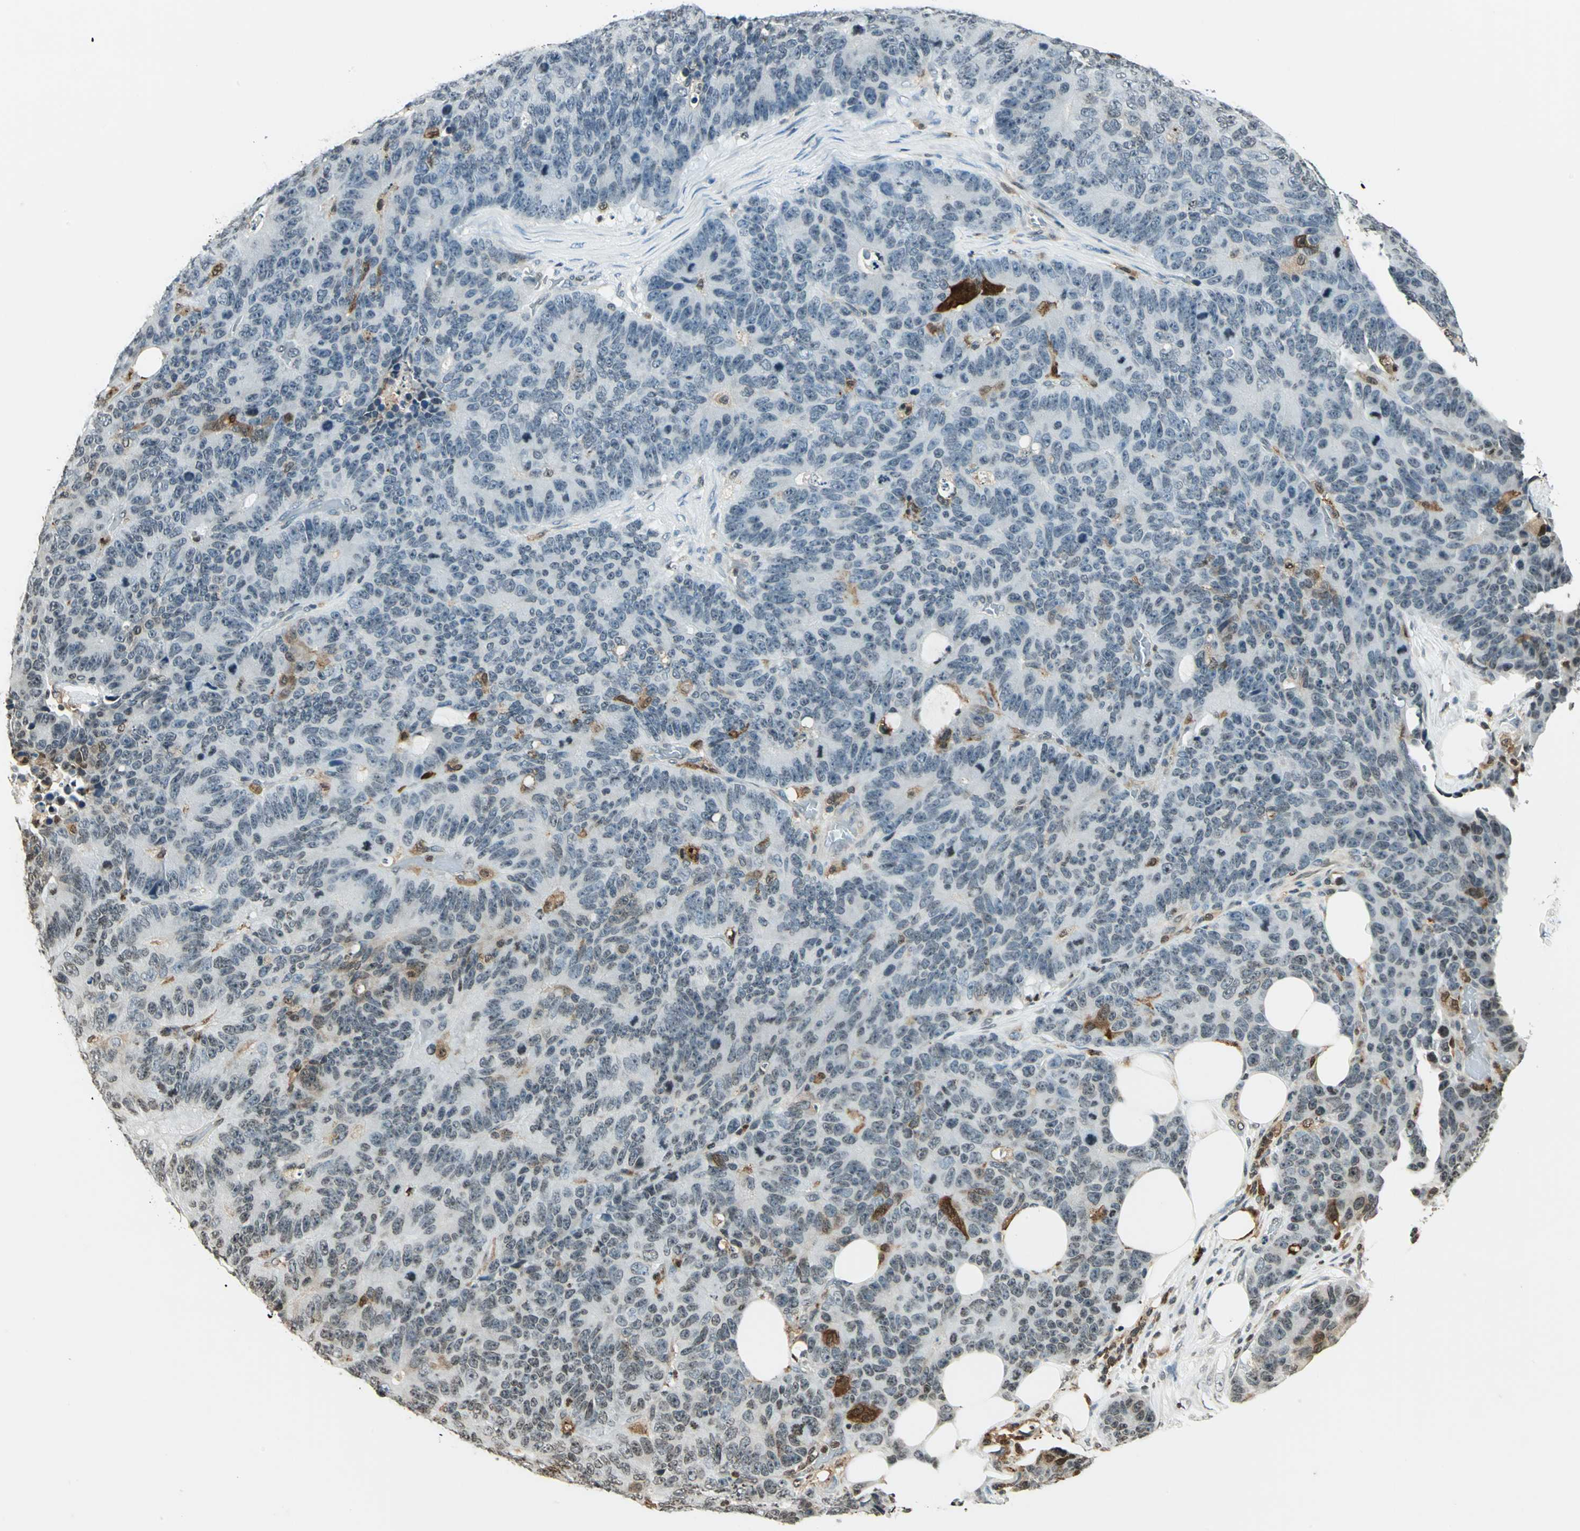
{"staining": {"intensity": "moderate", "quantity": "25%-75%", "location": "cytoplasmic/membranous,nuclear"}, "tissue": "colorectal cancer", "cell_type": "Tumor cells", "image_type": "cancer", "snomed": [{"axis": "morphology", "description": "Adenocarcinoma, NOS"}, {"axis": "topography", "description": "Colon"}], "caption": "IHC image of human colorectal cancer (adenocarcinoma) stained for a protein (brown), which exhibits medium levels of moderate cytoplasmic/membranous and nuclear positivity in approximately 25%-75% of tumor cells.", "gene": "LGALS3", "patient": {"sex": "female", "age": 86}}